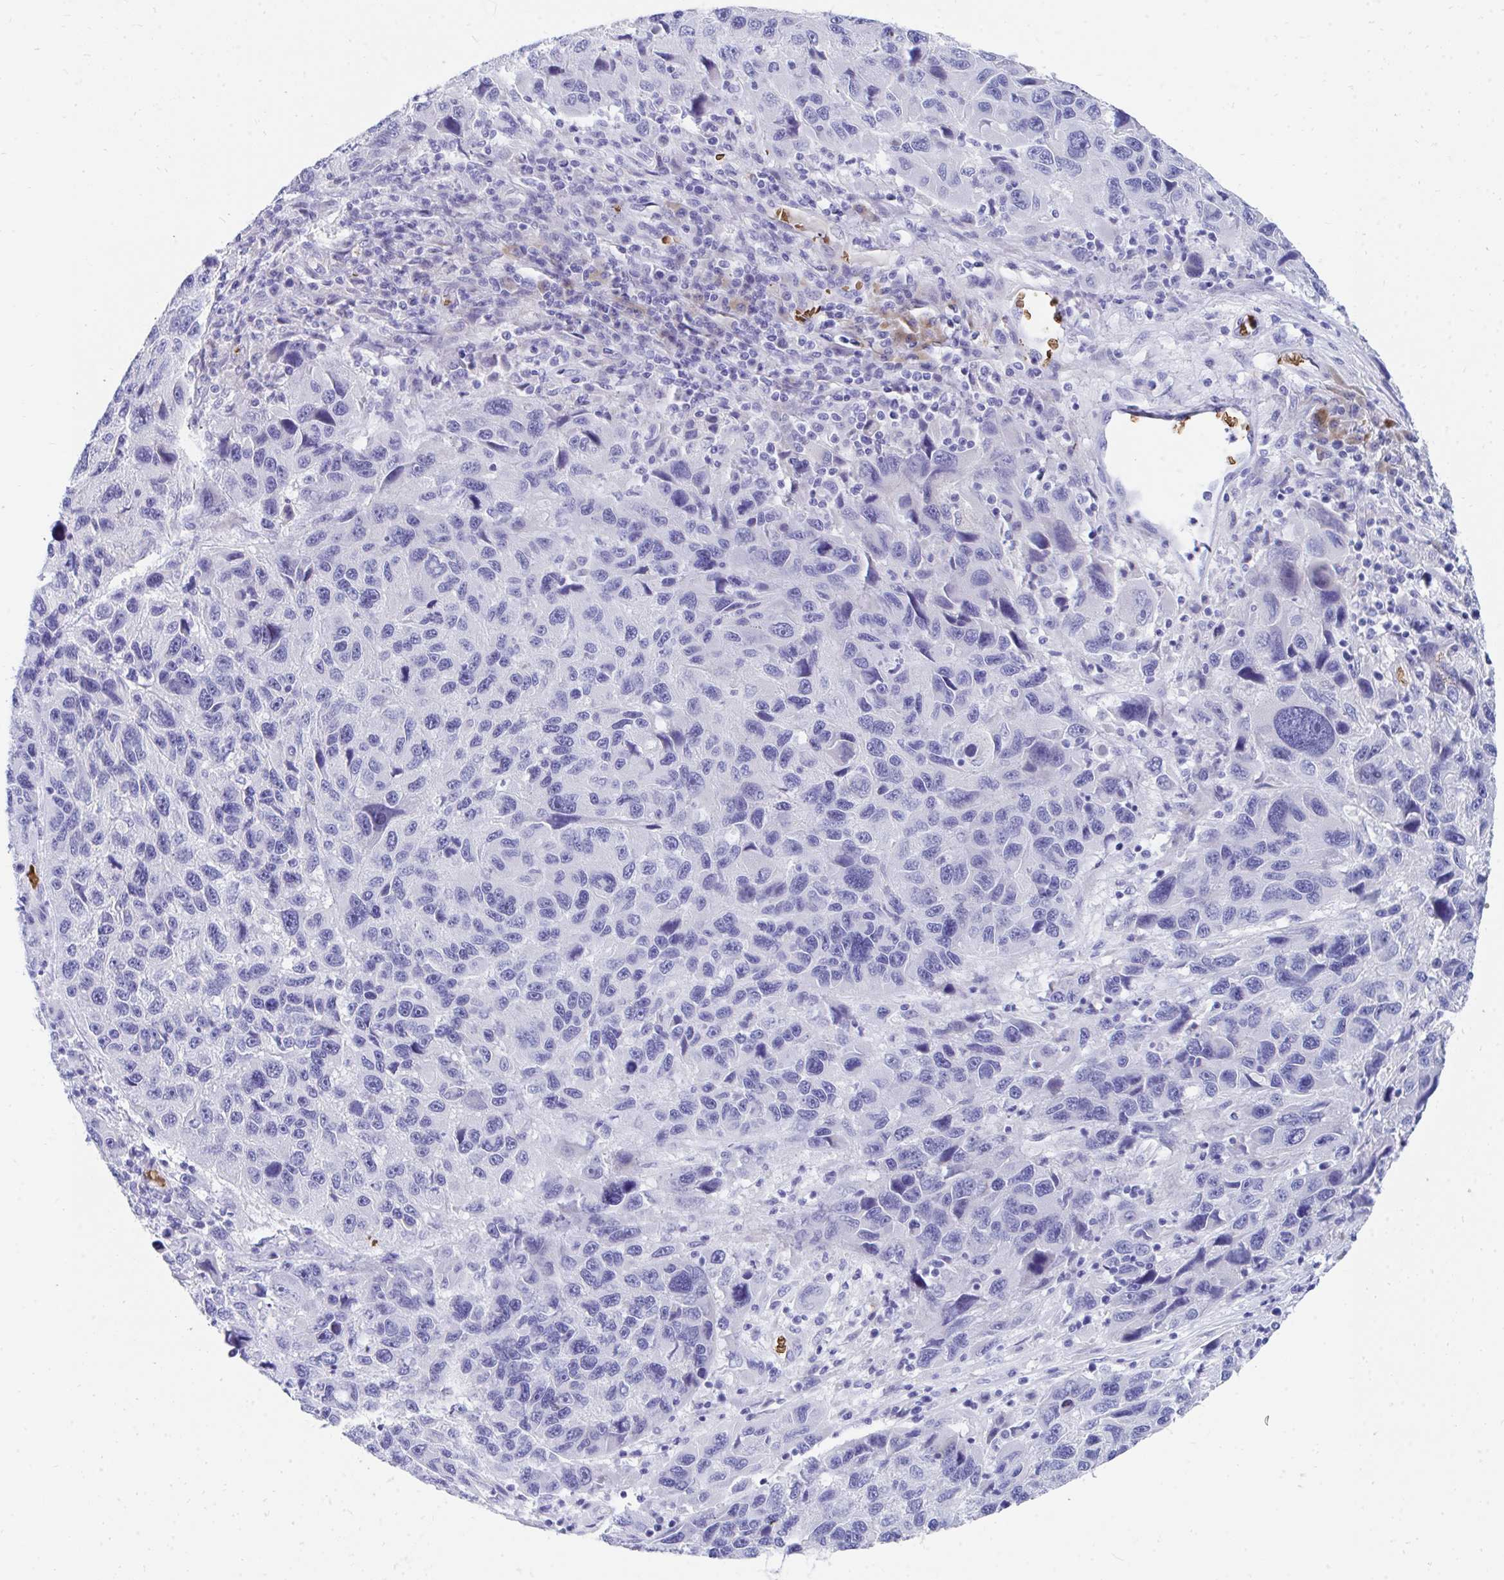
{"staining": {"intensity": "negative", "quantity": "none", "location": "none"}, "tissue": "melanoma", "cell_type": "Tumor cells", "image_type": "cancer", "snomed": [{"axis": "morphology", "description": "Malignant melanoma, NOS"}, {"axis": "topography", "description": "Skin"}], "caption": "Immunohistochemical staining of human malignant melanoma reveals no significant staining in tumor cells.", "gene": "MROH2B", "patient": {"sex": "male", "age": 53}}